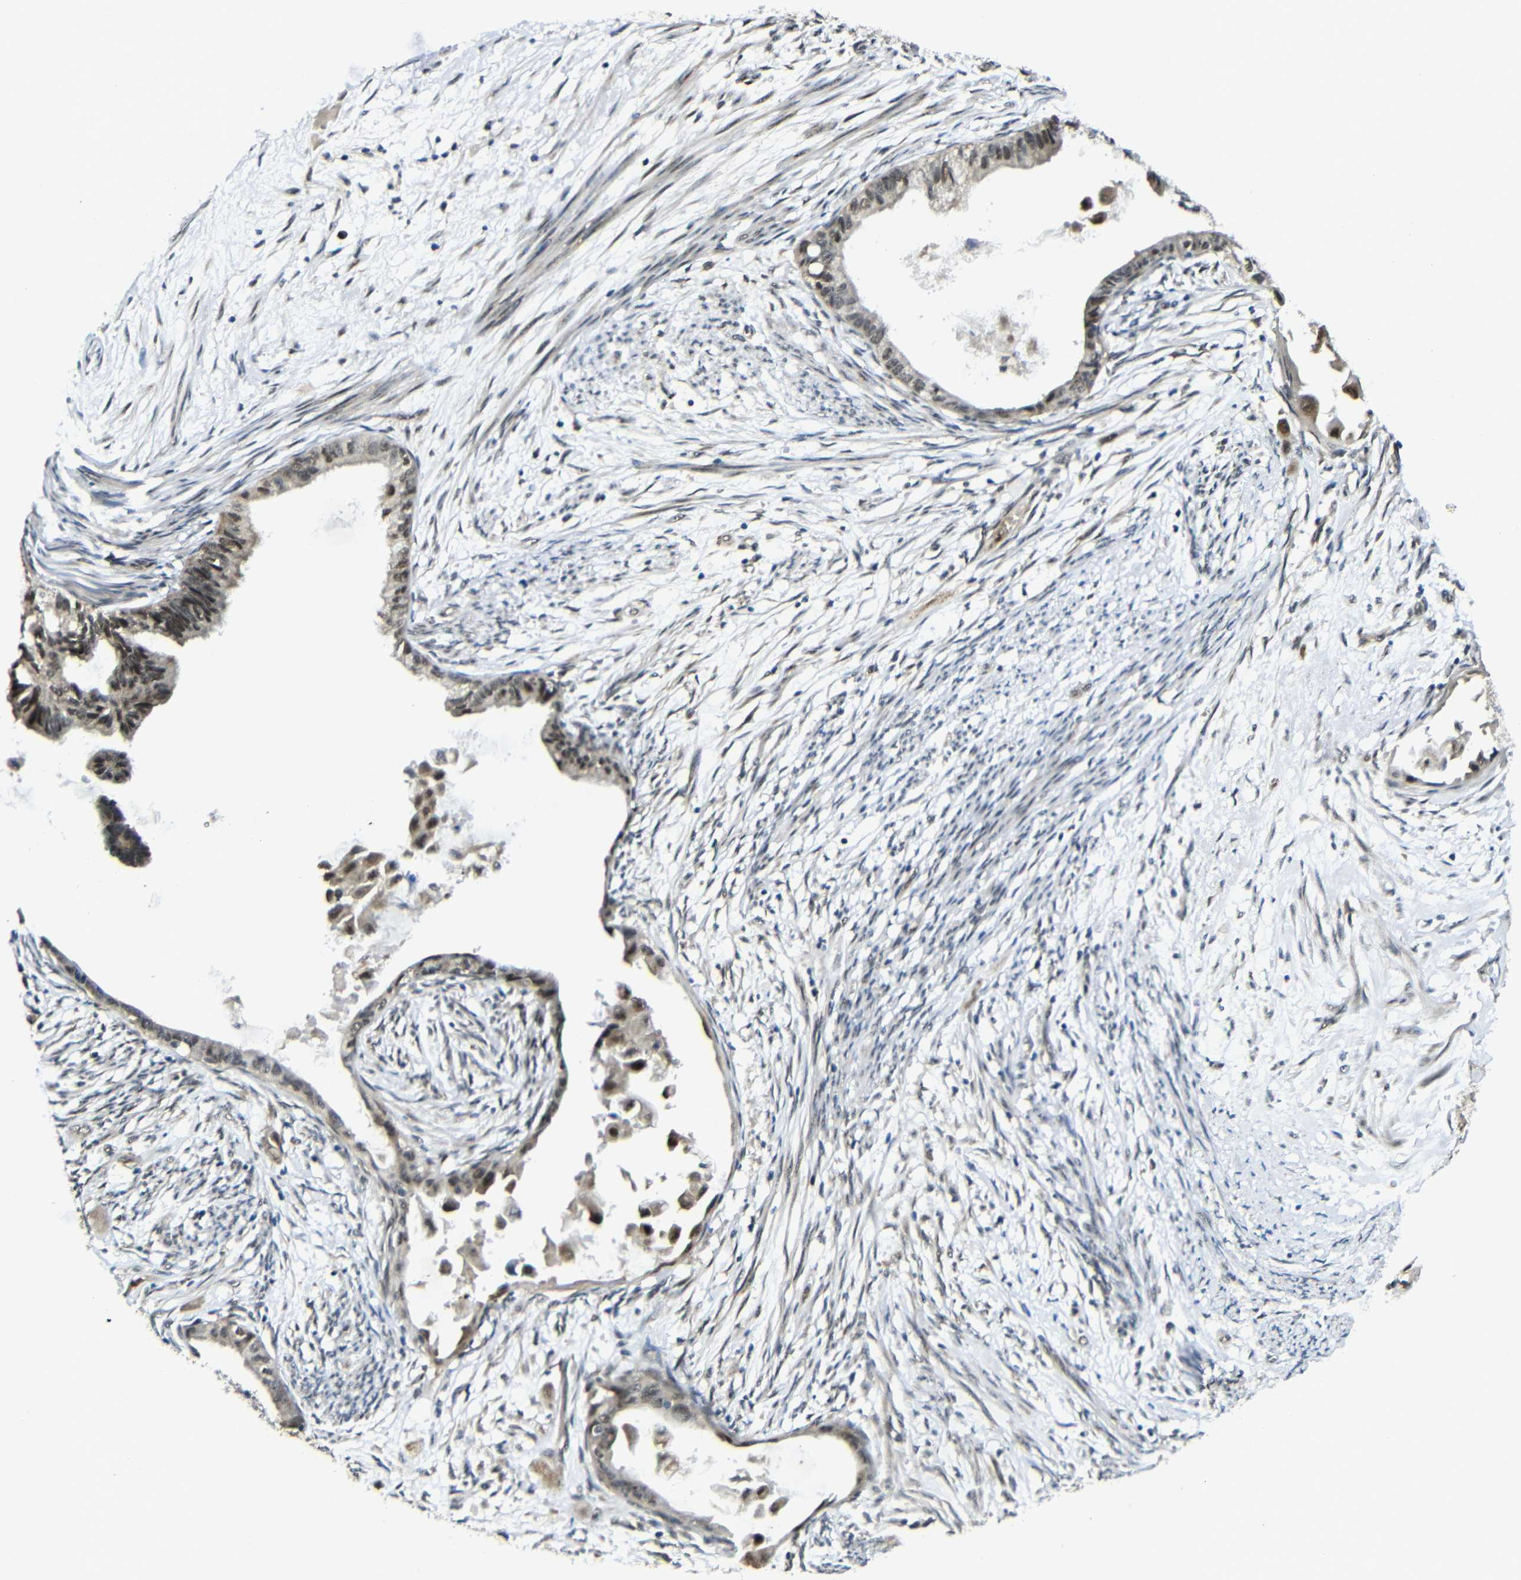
{"staining": {"intensity": "weak", "quantity": ">75%", "location": "cytoplasmic/membranous,nuclear"}, "tissue": "cervical cancer", "cell_type": "Tumor cells", "image_type": "cancer", "snomed": [{"axis": "morphology", "description": "Normal tissue, NOS"}, {"axis": "morphology", "description": "Adenocarcinoma, NOS"}, {"axis": "topography", "description": "Cervix"}, {"axis": "topography", "description": "Endometrium"}], "caption": "IHC (DAB) staining of human cervical adenocarcinoma shows weak cytoplasmic/membranous and nuclear protein positivity in about >75% of tumor cells.", "gene": "FAM172A", "patient": {"sex": "female", "age": 86}}